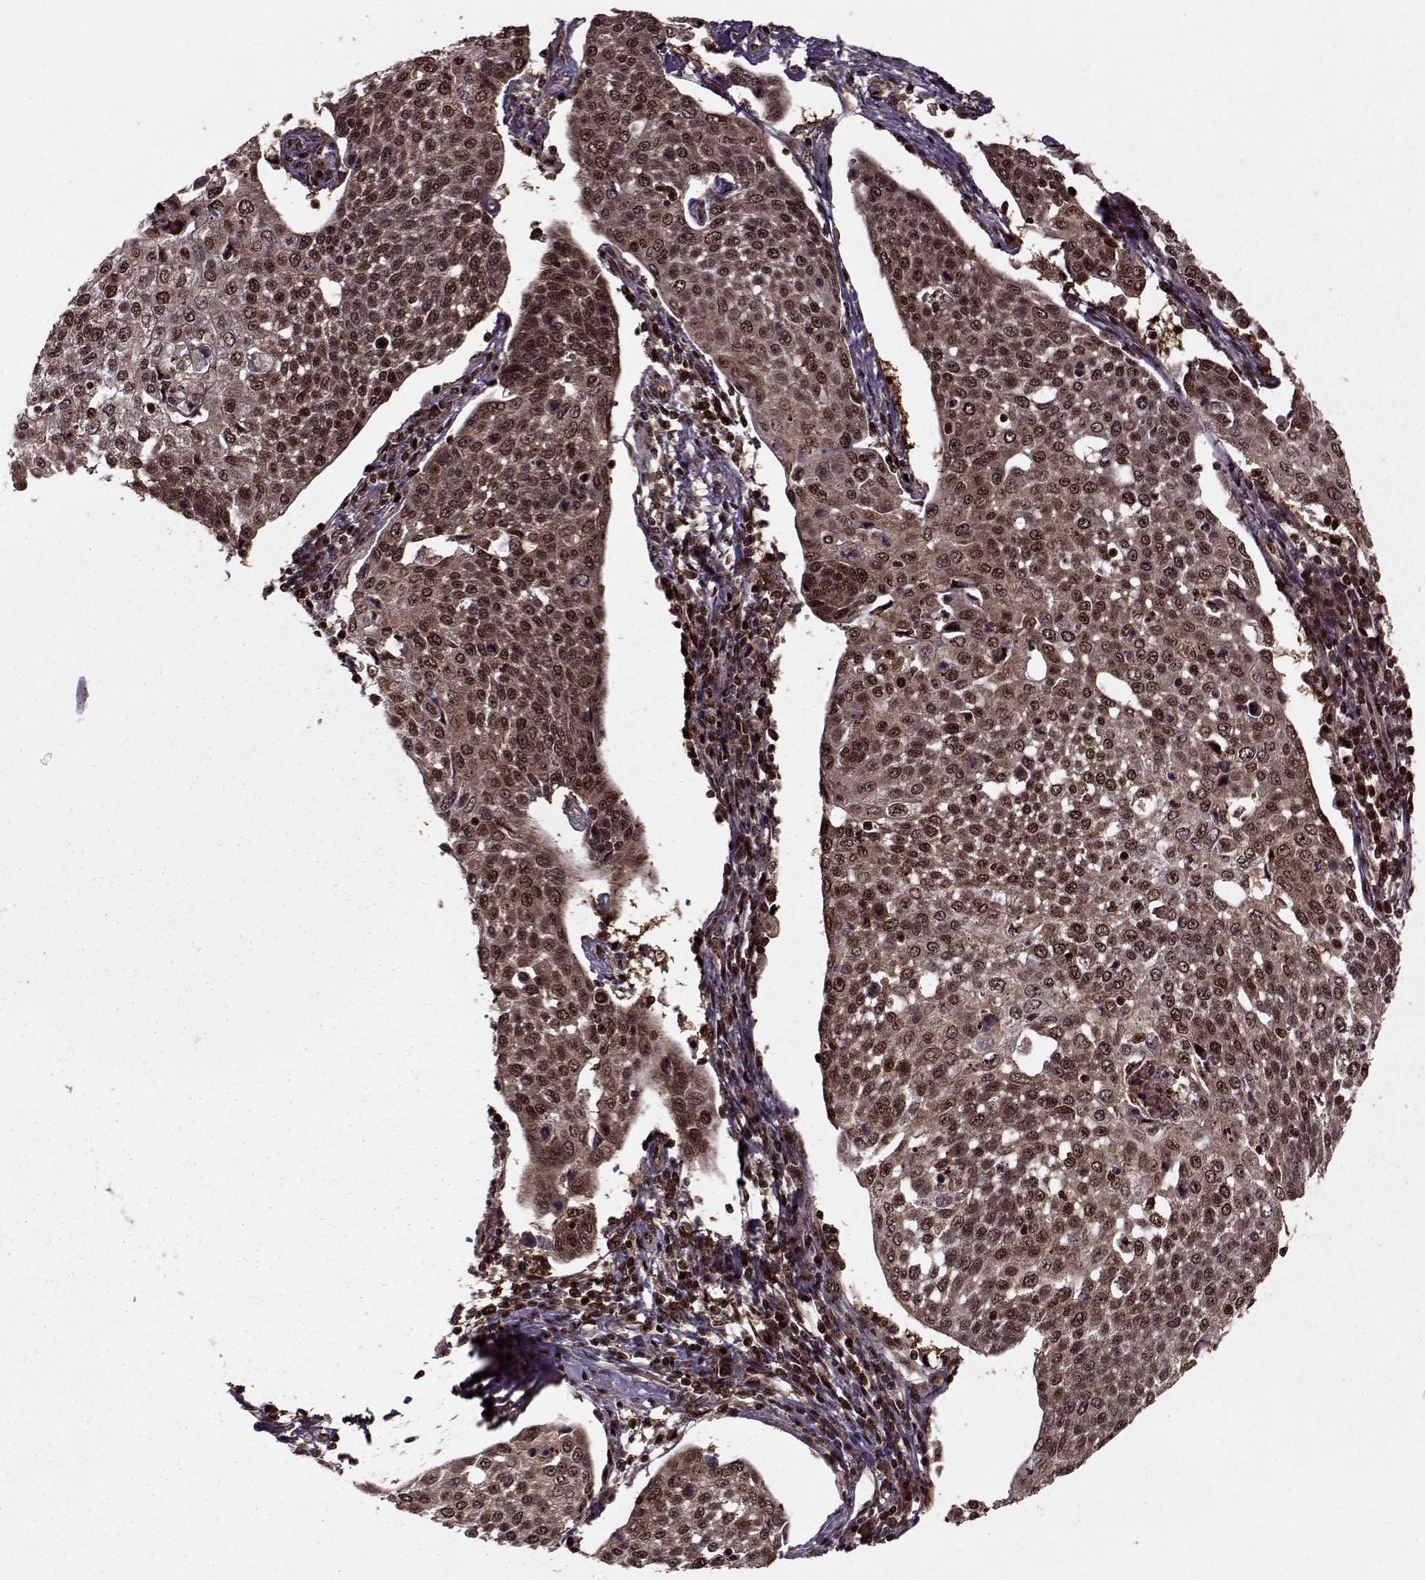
{"staining": {"intensity": "strong", "quantity": ">75%", "location": "cytoplasmic/membranous,nuclear"}, "tissue": "cervical cancer", "cell_type": "Tumor cells", "image_type": "cancer", "snomed": [{"axis": "morphology", "description": "Squamous cell carcinoma, NOS"}, {"axis": "topography", "description": "Cervix"}], "caption": "Cervical cancer stained for a protein shows strong cytoplasmic/membranous and nuclear positivity in tumor cells.", "gene": "PSMA7", "patient": {"sex": "female", "age": 34}}